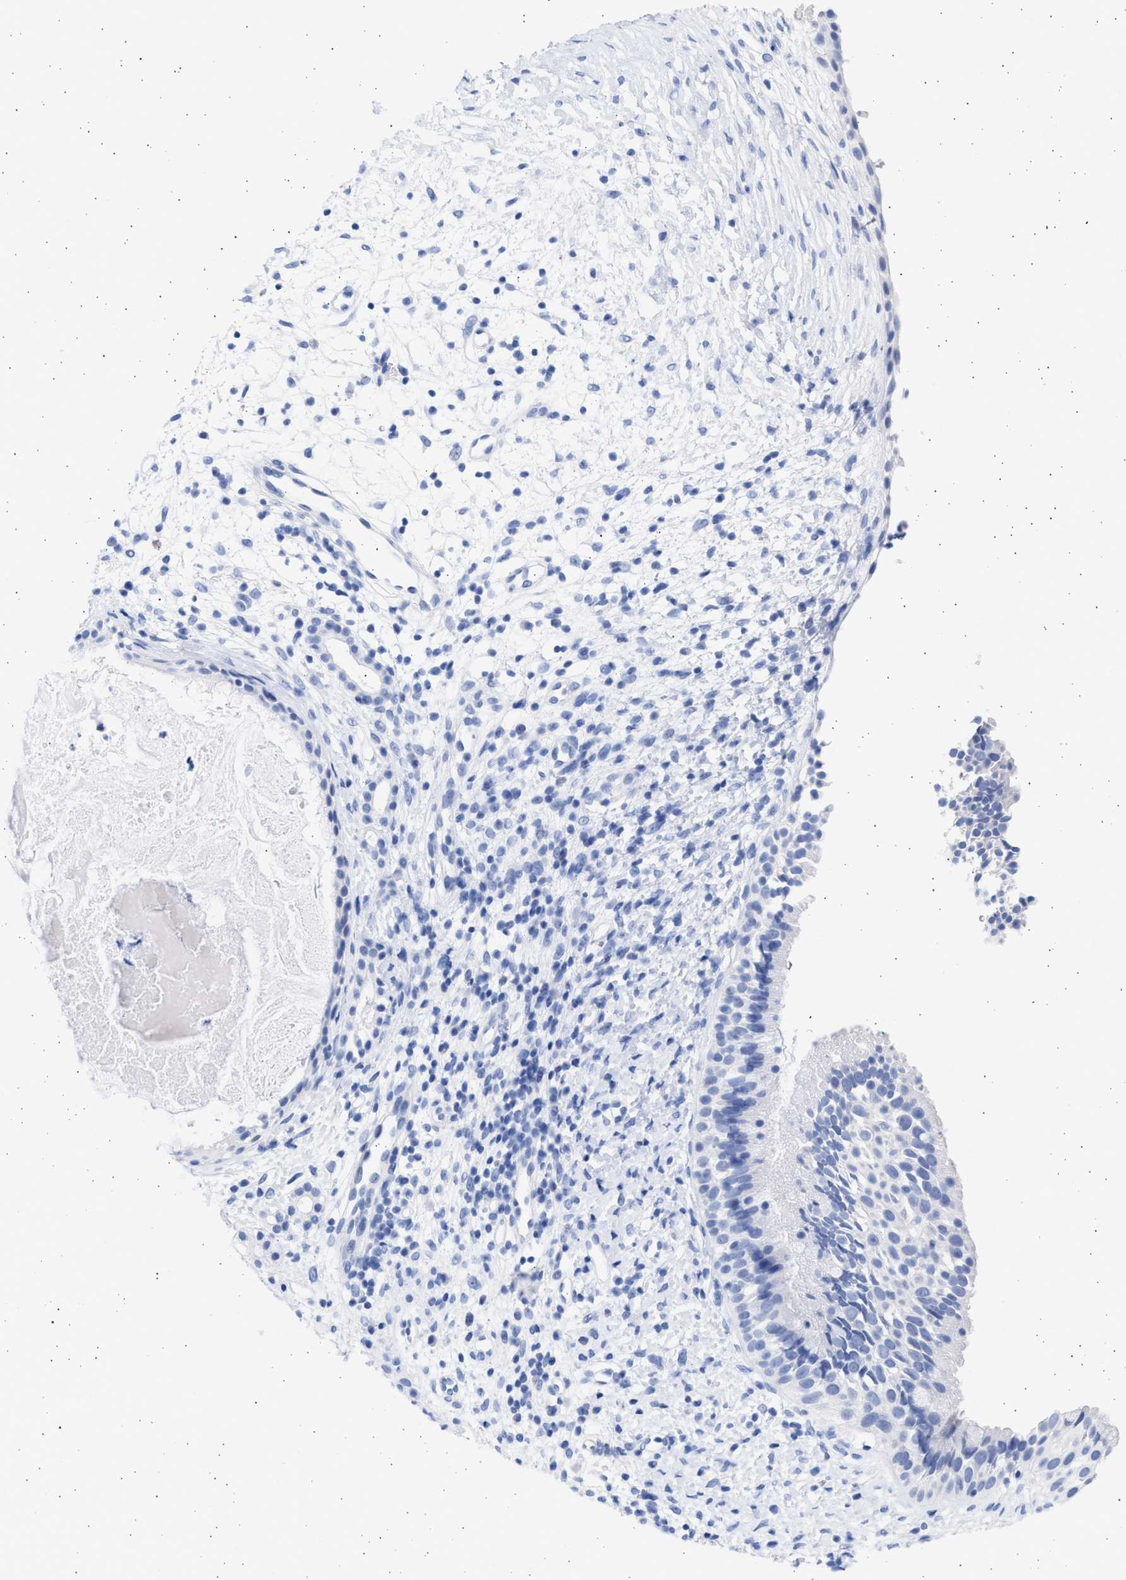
{"staining": {"intensity": "negative", "quantity": "none", "location": "none"}, "tissue": "nasopharynx", "cell_type": "Respiratory epithelial cells", "image_type": "normal", "snomed": [{"axis": "morphology", "description": "Normal tissue, NOS"}, {"axis": "topography", "description": "Nasopharynx"}], "caption": "DAB (3,3'-diaminobenzidine) immunohistochemical staining of normal human nasopharynx reveals no significant positivity in respiratory epithelial cells.", "gene": "ALDOC", "patient": {"sex": "male", "age": 22}}